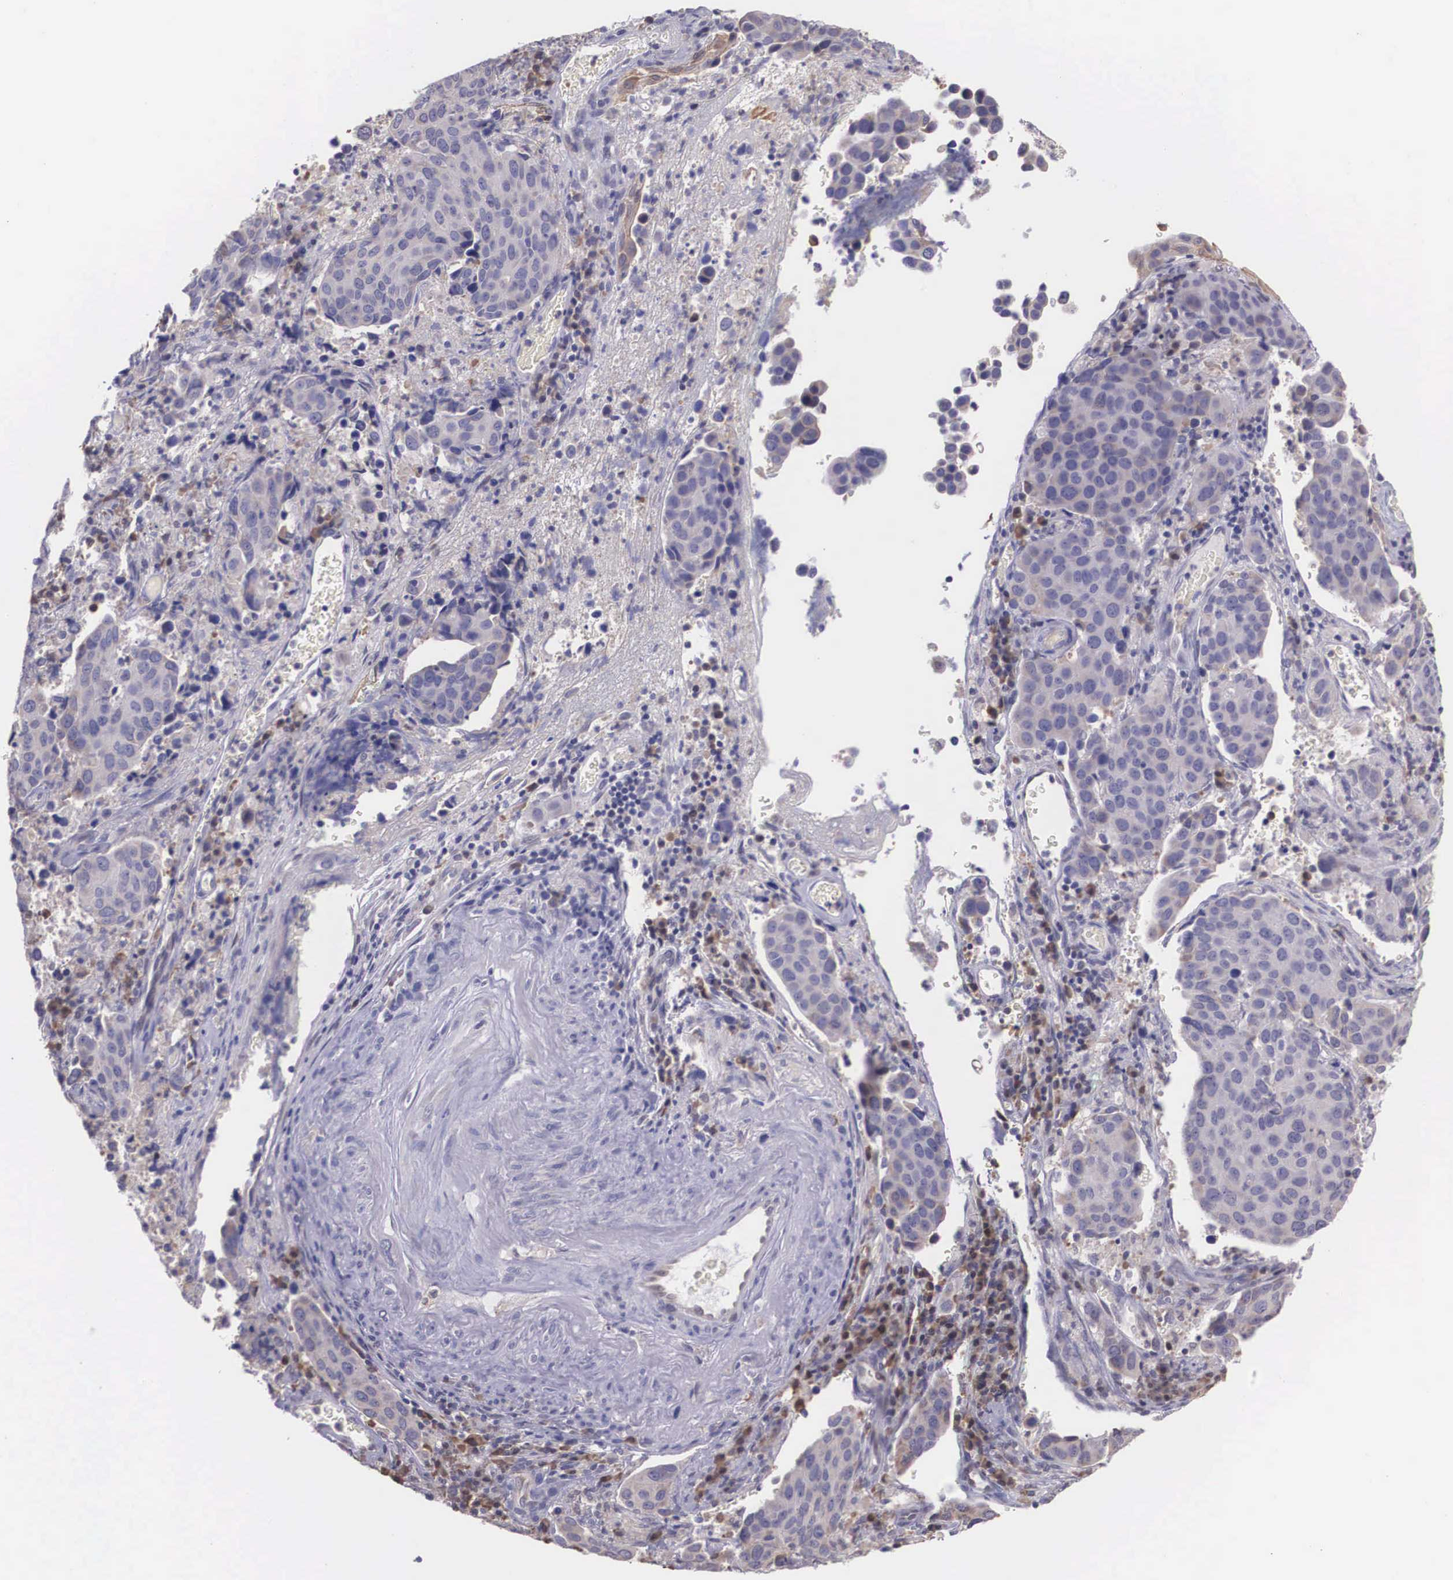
{"staining": {"intensity": "weak", "quantity": "<25%", "location": "cytoplasmic/membranous"}, "tissue": "cervical cancer", "cell_type": "Tumor cells", "image_type": "cancer", "snomed": [{"axis": "morphology", "description": "Squamous cell carcinoma, NOS"}, {"axis": "topography", "description": "Cervix"}], "caption": "Image shows no significant protein staining in tumor cells of squamous cell carcinoma (cervical). (DAB immunohistochemistry (IHC) with hematoxylin counter stain).", "gene": "SLC25A21", "patient": {"sex": "female", "age": 54}}